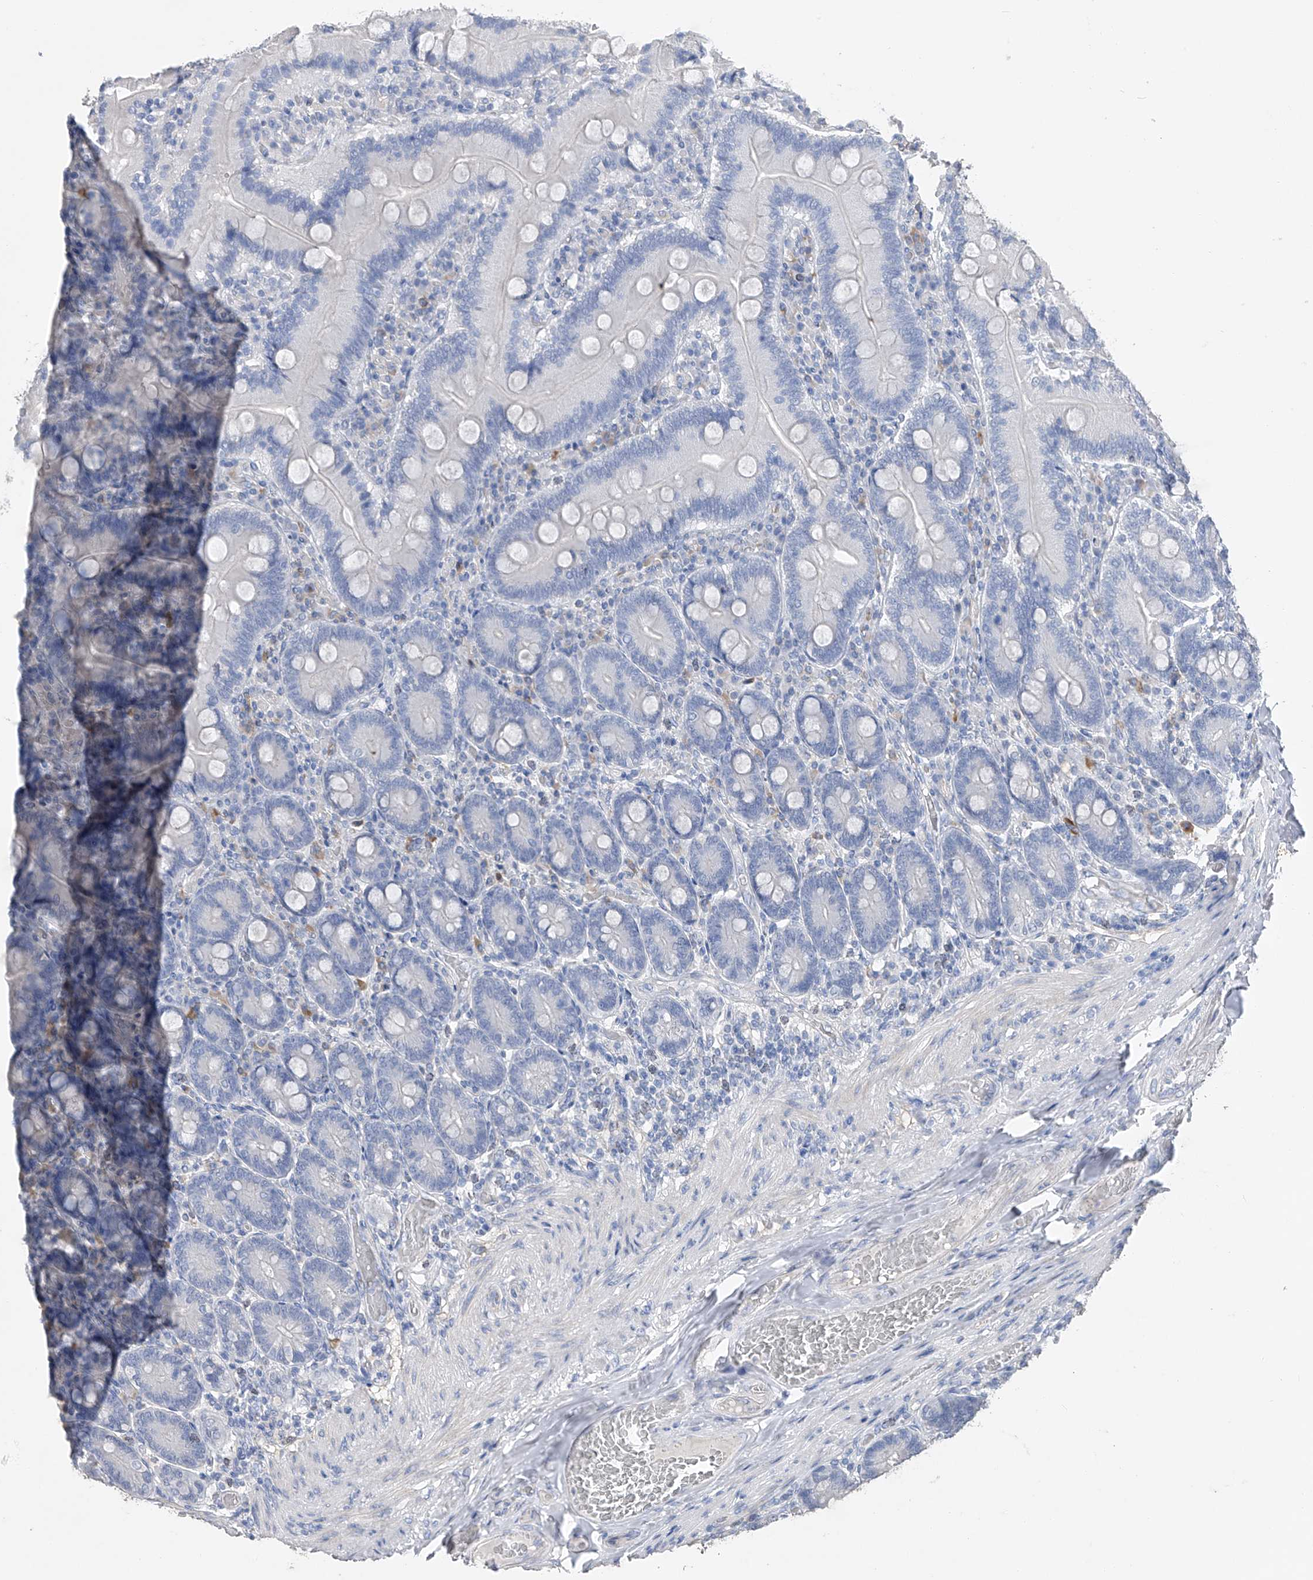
{"staining": {"intensity": "negative", "quantity": "none", "location": "none"}, "tissue": "duodenum", "cell_type": "Glandular cells", "image_type": "normal", "snomed": [{"axis": "morphology", "description": "Normal tissue, NOS"}, {"axis": "topography", "description": "Duodenum"}], "caption": "Human duodenum stained for a protein using IHC reveals no staining in glandular cells.", "gene": "ADRA1A", "patient": {"sex": "female", "age": 62}}